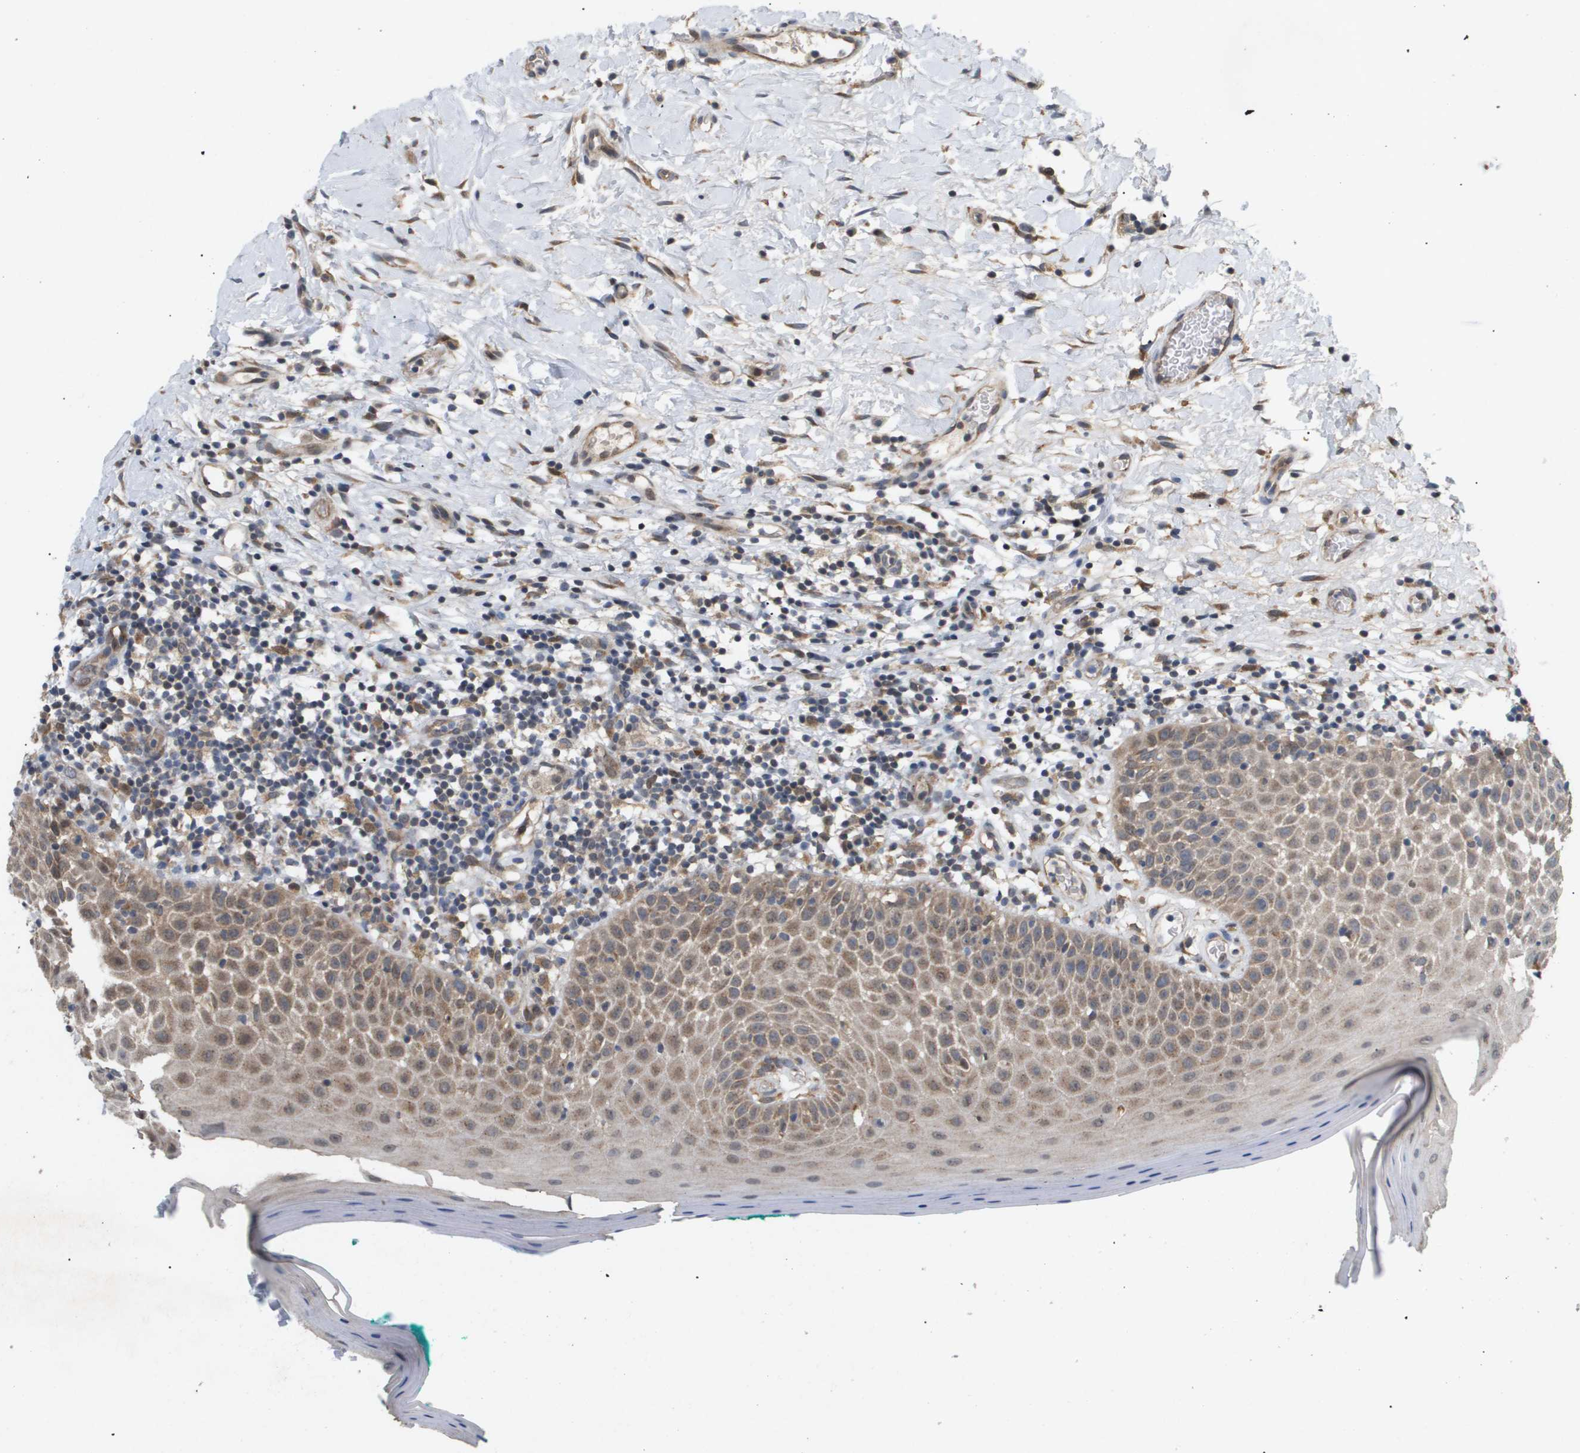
{"staining": {"intensity": "moderate", "quantity": ">75%", "location": "cytoplasmic/membranous,nuclear"}, "tissue": "oral mucosa", "cell_type": "Squamous epithelial cells", "image_type": "normal", "snomed": [{"axis": "morphology", "description": "Normal tissue, NOS"}, {"axis": "topography", "description": "Skeletal muscle"}, {"axis": "topography", "description": "Oral tissue"}], "caption": "Unremarkable oral mucosa exhibits moderate cytoplasmic/membranous,nuclear staining in about >75% of squamous epithelial cells, visualized by immunohistochemistry. (DAB (3,3'-diaminobenzidine) = brown stain, brightfield microscopy at high magnification).", "gene": "PDGFB", "patient": {"sex": "male", "age": 58}}